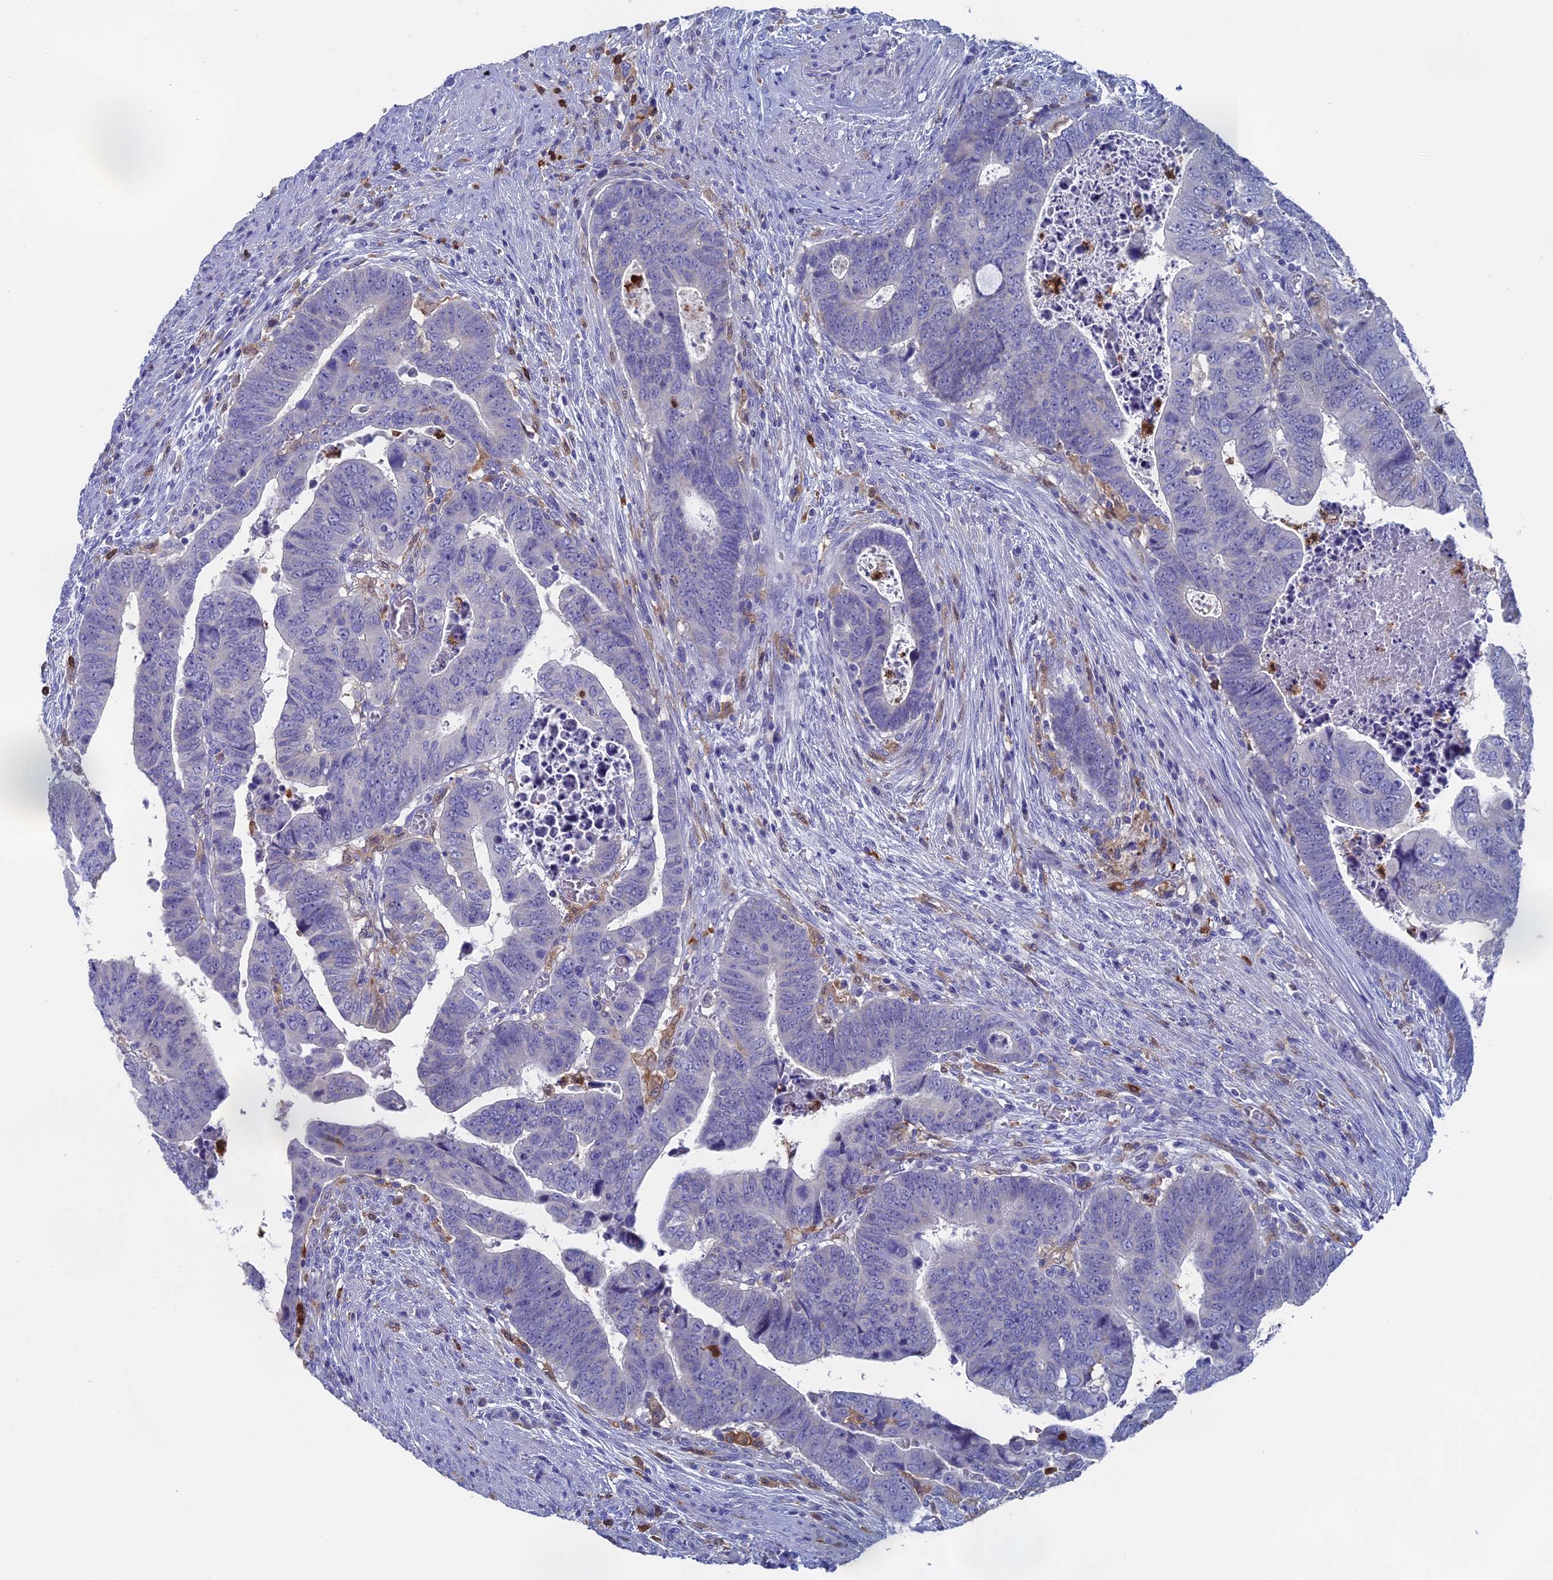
{"staining": {"intensity": "negative", "quantity": "none", "location": "none"}, "tissue": "colorectal cancer", "cell_type": "Tumor cells", "image_type": "cancer", "snomed": [{"axis": "morphology", "description": "Normal tissue, NOS"}, {"axis": "morphology", "description": "Adenocarcinoma, NOS"}, {"axis": "topography", "description": "Rectum"}], "caption": "Image shows no significant protein staining in tumor cells of colorectal adenocarcinoma. Brightfield microscopy of immunohistochemistry stained with DAB (3,3'-diaminobenzidine) (brown) and hematoxylin (blue), captured at high magnification.", "gene": "NCF4", "patient": {"sex": "female", "age": 65}}